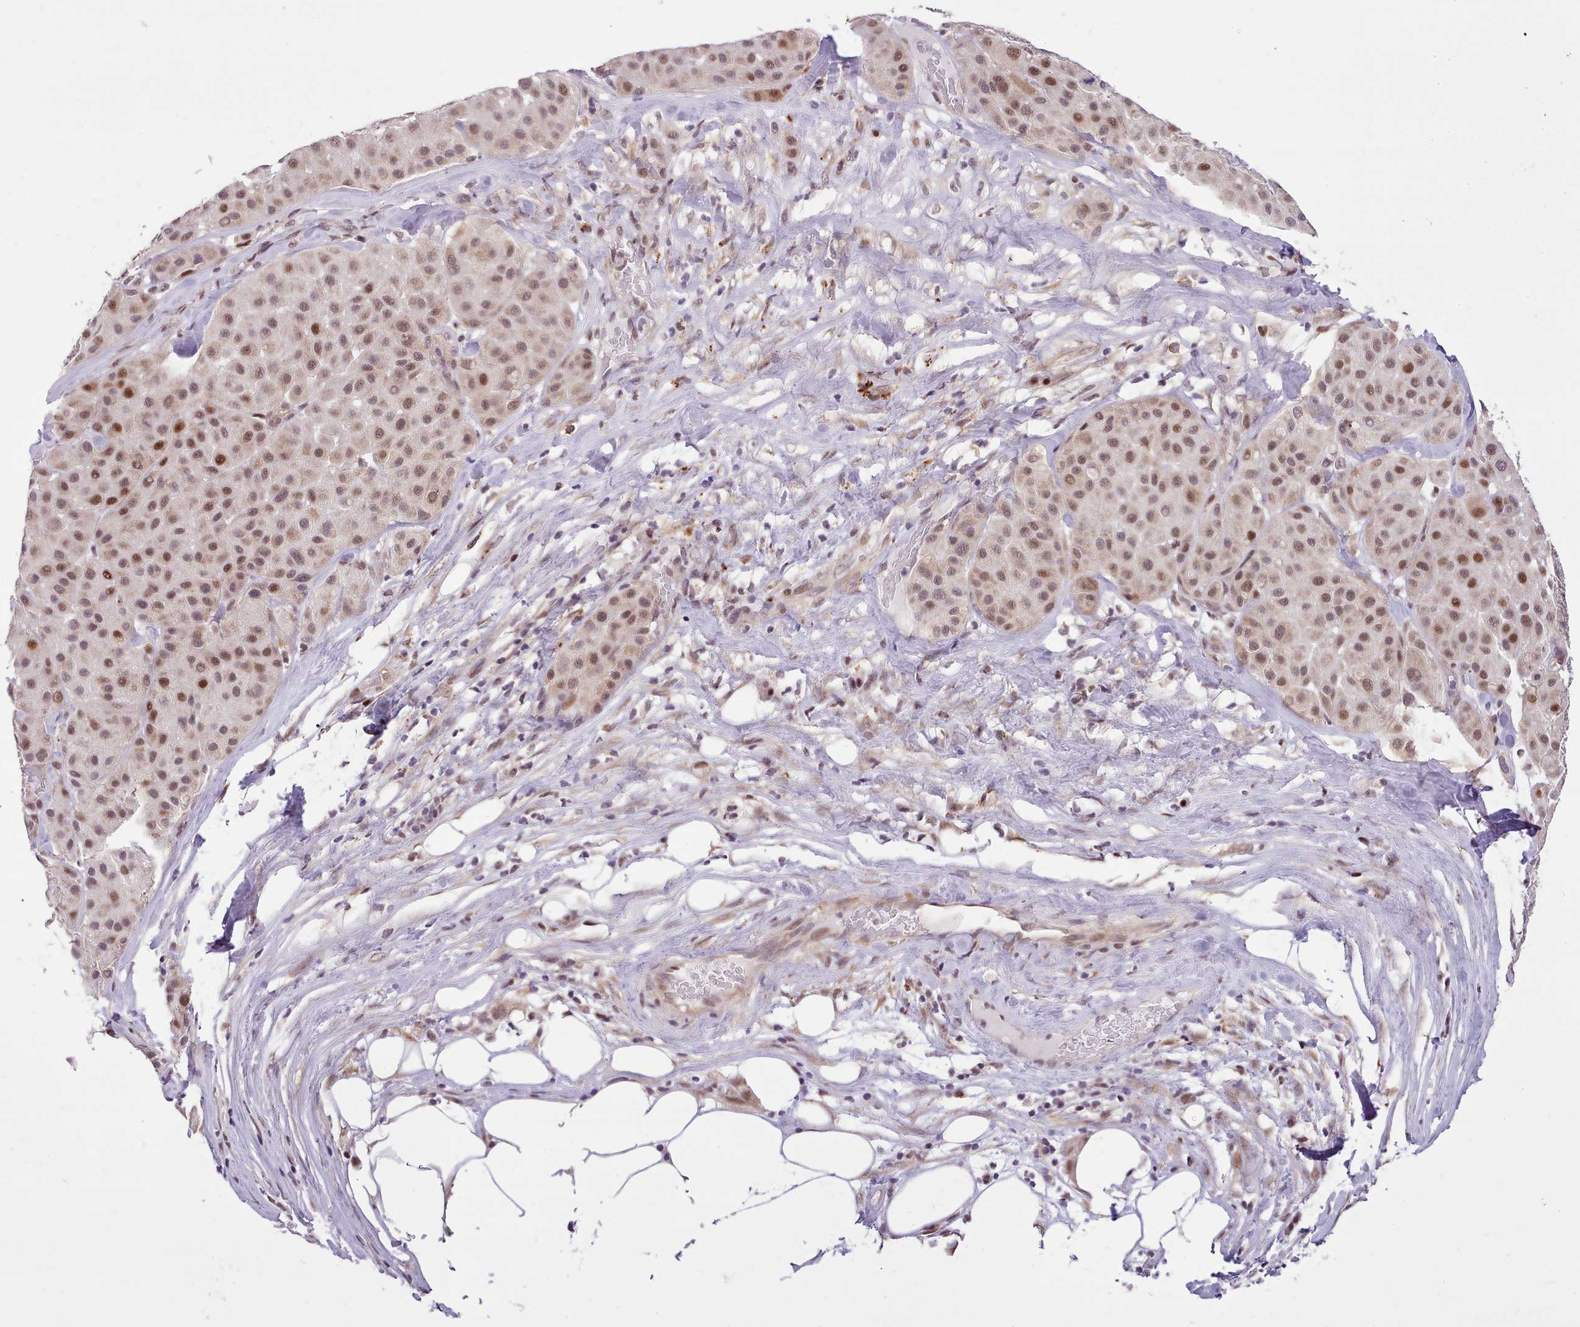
{"staining": {"intensity": "moderate", "quantity": ">75%", "location": "nuclear"}, "tissue": "melanoma", "cell_type": "Tumor cells", "image_type": "cancer", "snomed": [{"axis": "morphology", "description": "Malignant melanoma, Metastatic site"}, {"axis": "topography", "description": "Smooth muscle"}], "caption": "IHC staining of malignant melanoma (metastatic site), which reveals medium levels of moderate nuclear expression in about >75% of tumor cells indicating moderate nuclear protein staining. The staining was performed using DAB (3,3'-diaminobenzidine) (brown) for protein detection and nuclei were counterstained in hematoxylin (blue).", "gene": "HOXB7", "patient": {"sex": "male", "age": 41}}